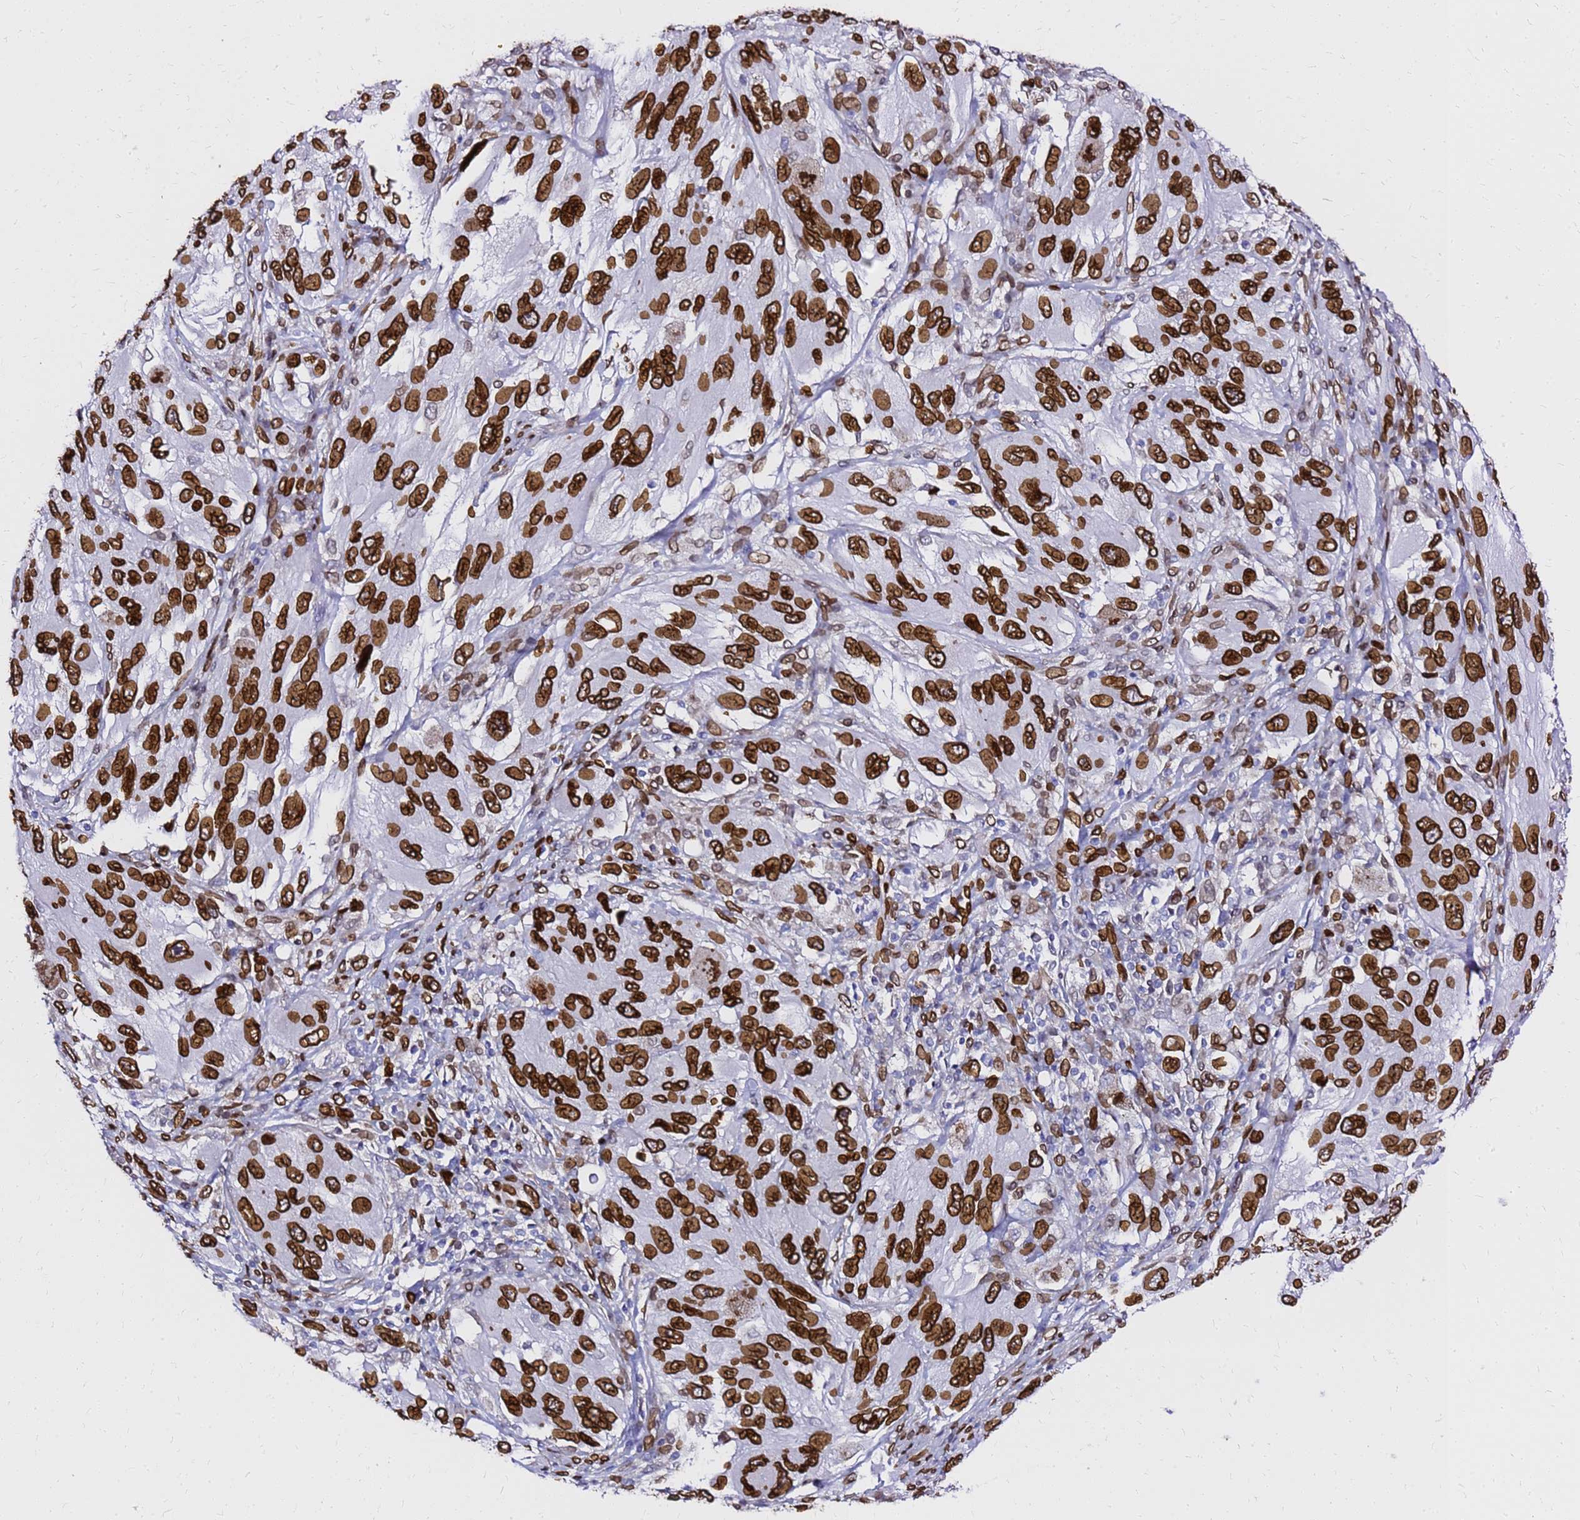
{"staining": {"intensity": "strong", "quantity": ">75%", "location": "cytoplasmic/membranous,nuclear"}, "tissue": "melanoma", "cell_type": "Tumor cells", "image_type": "cancer", "snomed": [{"axis": "morphology", "description": "Malignant melanoma, NOS"}, {"axis": "topography", "description": "Skin"}], "caption": "Immunohistochemical staining of human melanoma shows high levels of strong cytoplasmic/membranous and nuclear protein expression in approximately >75% of tumor cells.", "gene": "C6orf141", "patient": {"sex": "female", "age": 91}}